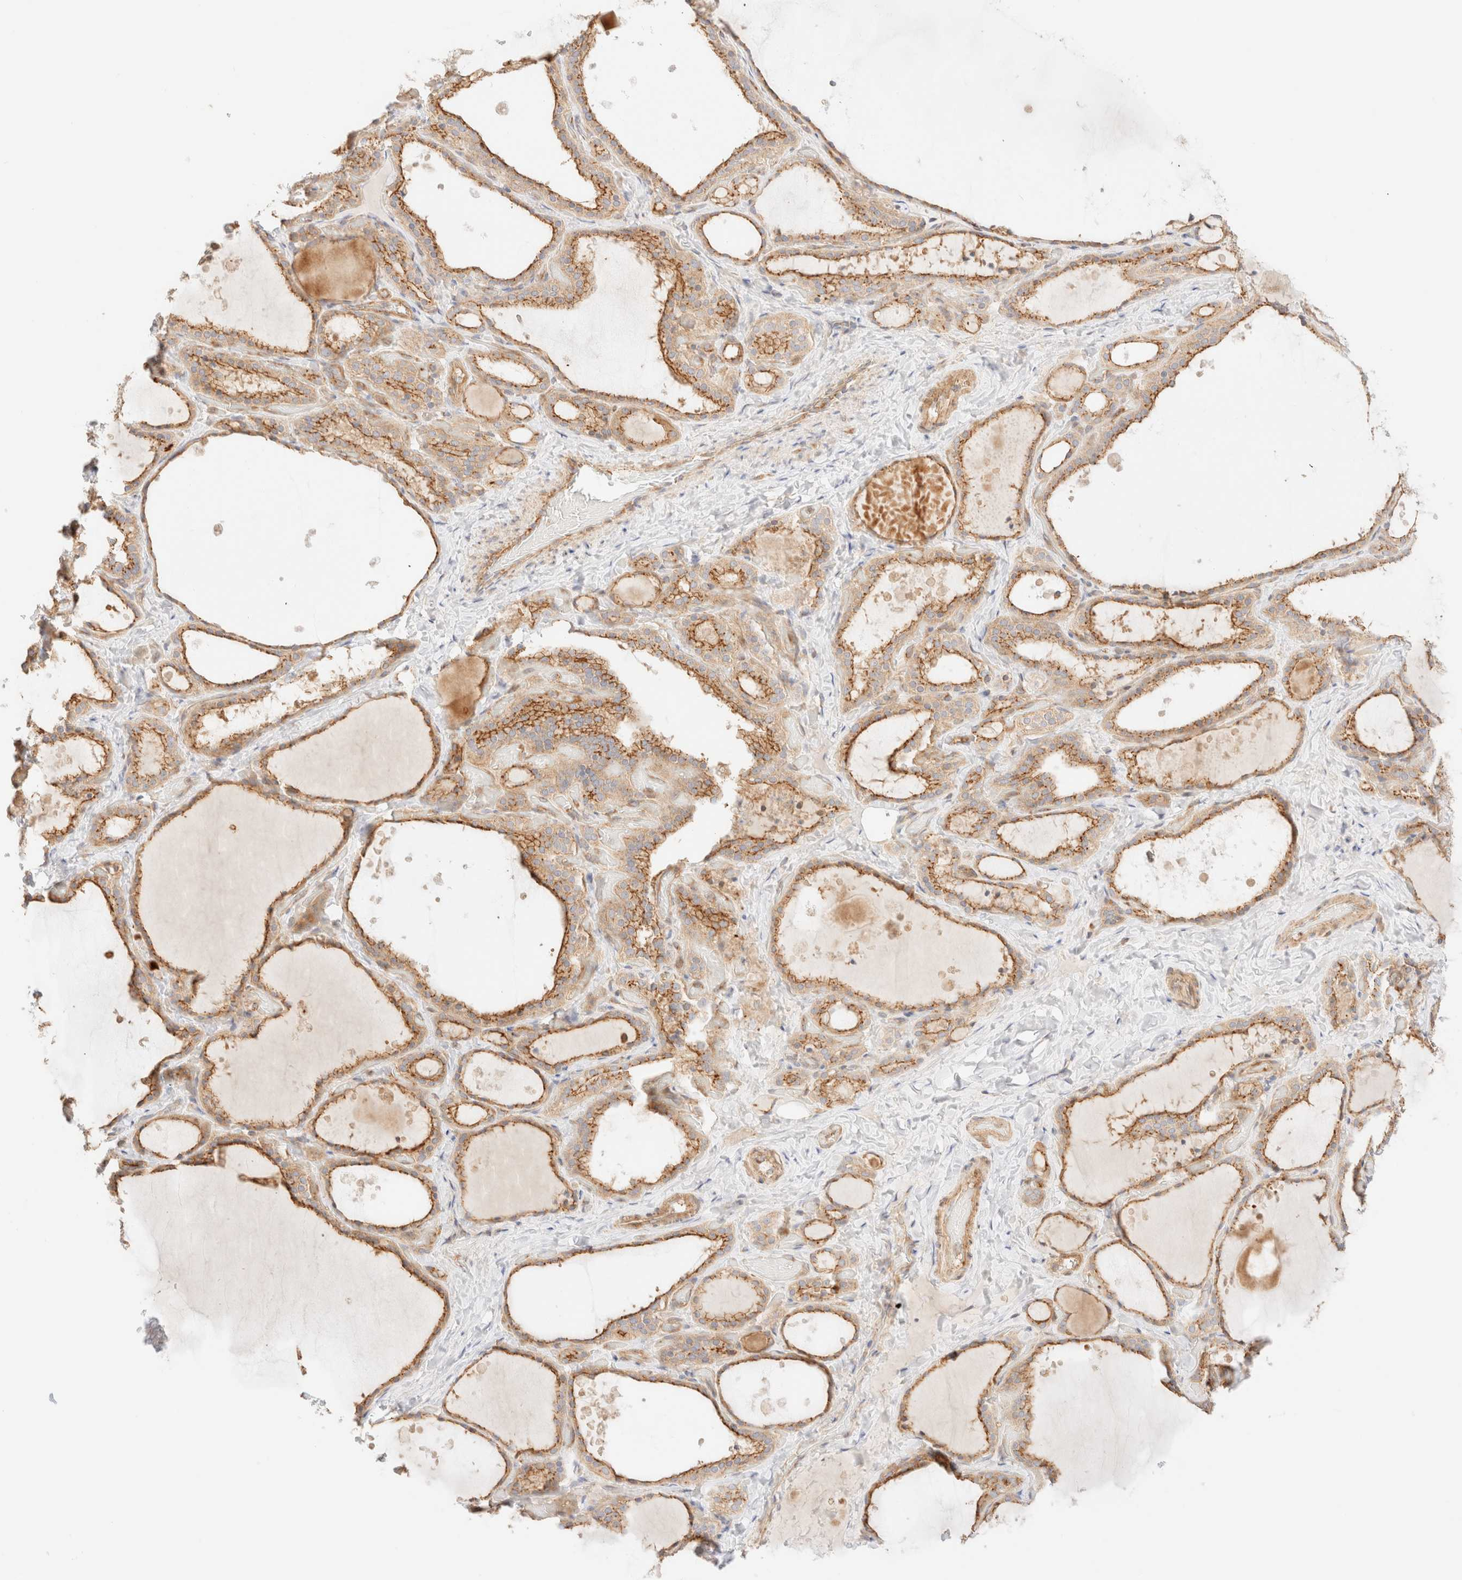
{"staining": {"intensity": "moderate", "quantity": ">75%", "location": "cytoplasmic/membranous"}, "tissue": "thyroid gland", "cell_type": "Glandular cells", "image_type": "normal", "snomed": [{"axis": "morphology", "description": "Normal tissue, NOS"}, {"axis": "topography", "description": "Thyroid gland"}], "caption": "Glandular cells reveal moderate cytoplasmic/membranous positivity in about >75% of cells in unremarkable thyroid gland. (Stains: DAB (3,3'-diaminobenzidine) in brown, nuclei in blue, Microscopy: brightfield microscopy at high magnification).", "gene": "MYO10", "patient": {"sex": "female", "age": 44}}